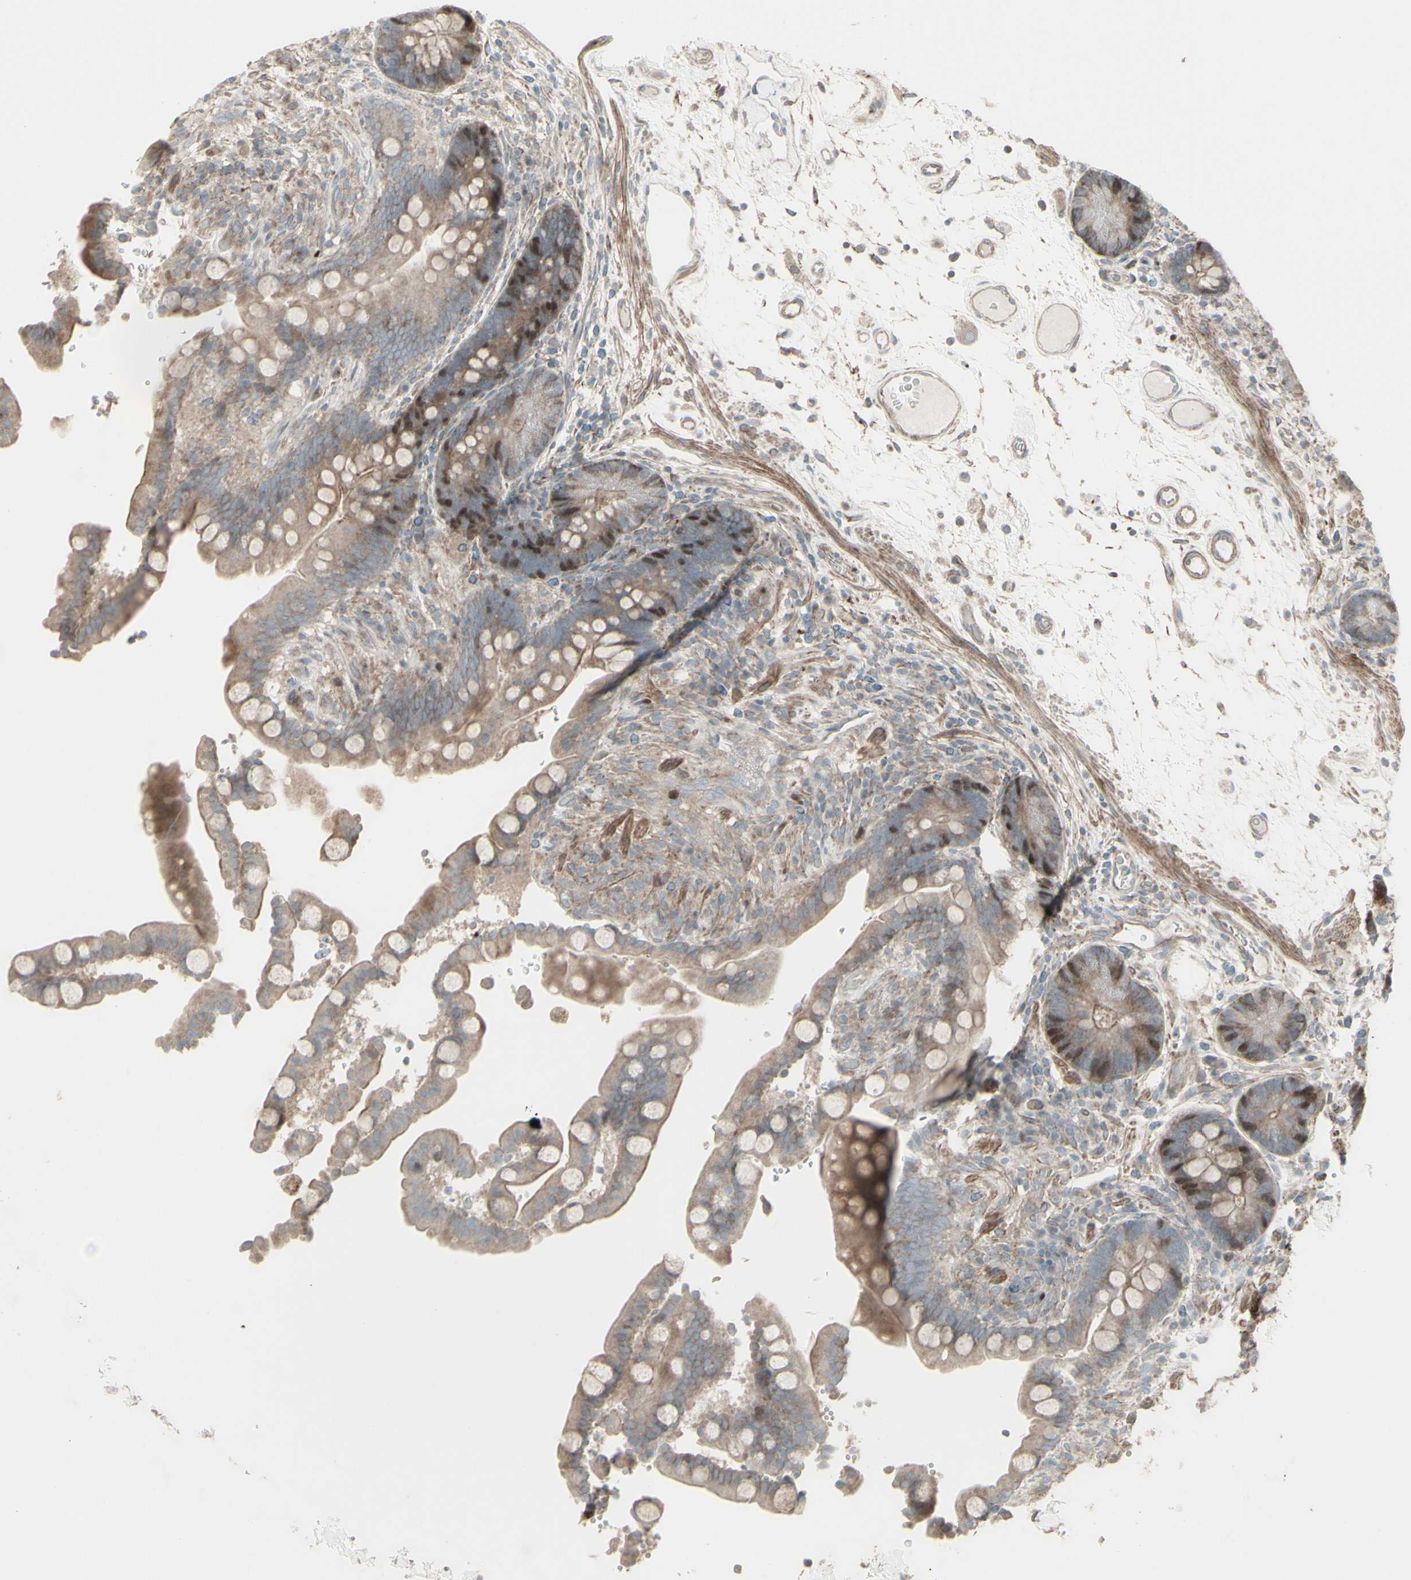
{"staining": {"intensity": "weak", "quantity": ">75%", "location": "cytoplasmic/membranous"}, "tissue": "colon", "cell_type": "Endothelial cells", "image_type": "normal", "snomed": [{"axis": "morphology", "description": "Normal tissue, NOS"}, {"axis": "topography", "description": "Colon"}], "caption": "Immunohistochemistry photomicrograph of benign colon: human colon stained using IHC demonstrates low levels of weak protein expression localized specifically in the cytoplasmic/membranous of endothelial cells, appearing as a cytoplasmic/membranous brown color.", "gene": "GMNN", "patient": {"sex": "male", "age": 73}}